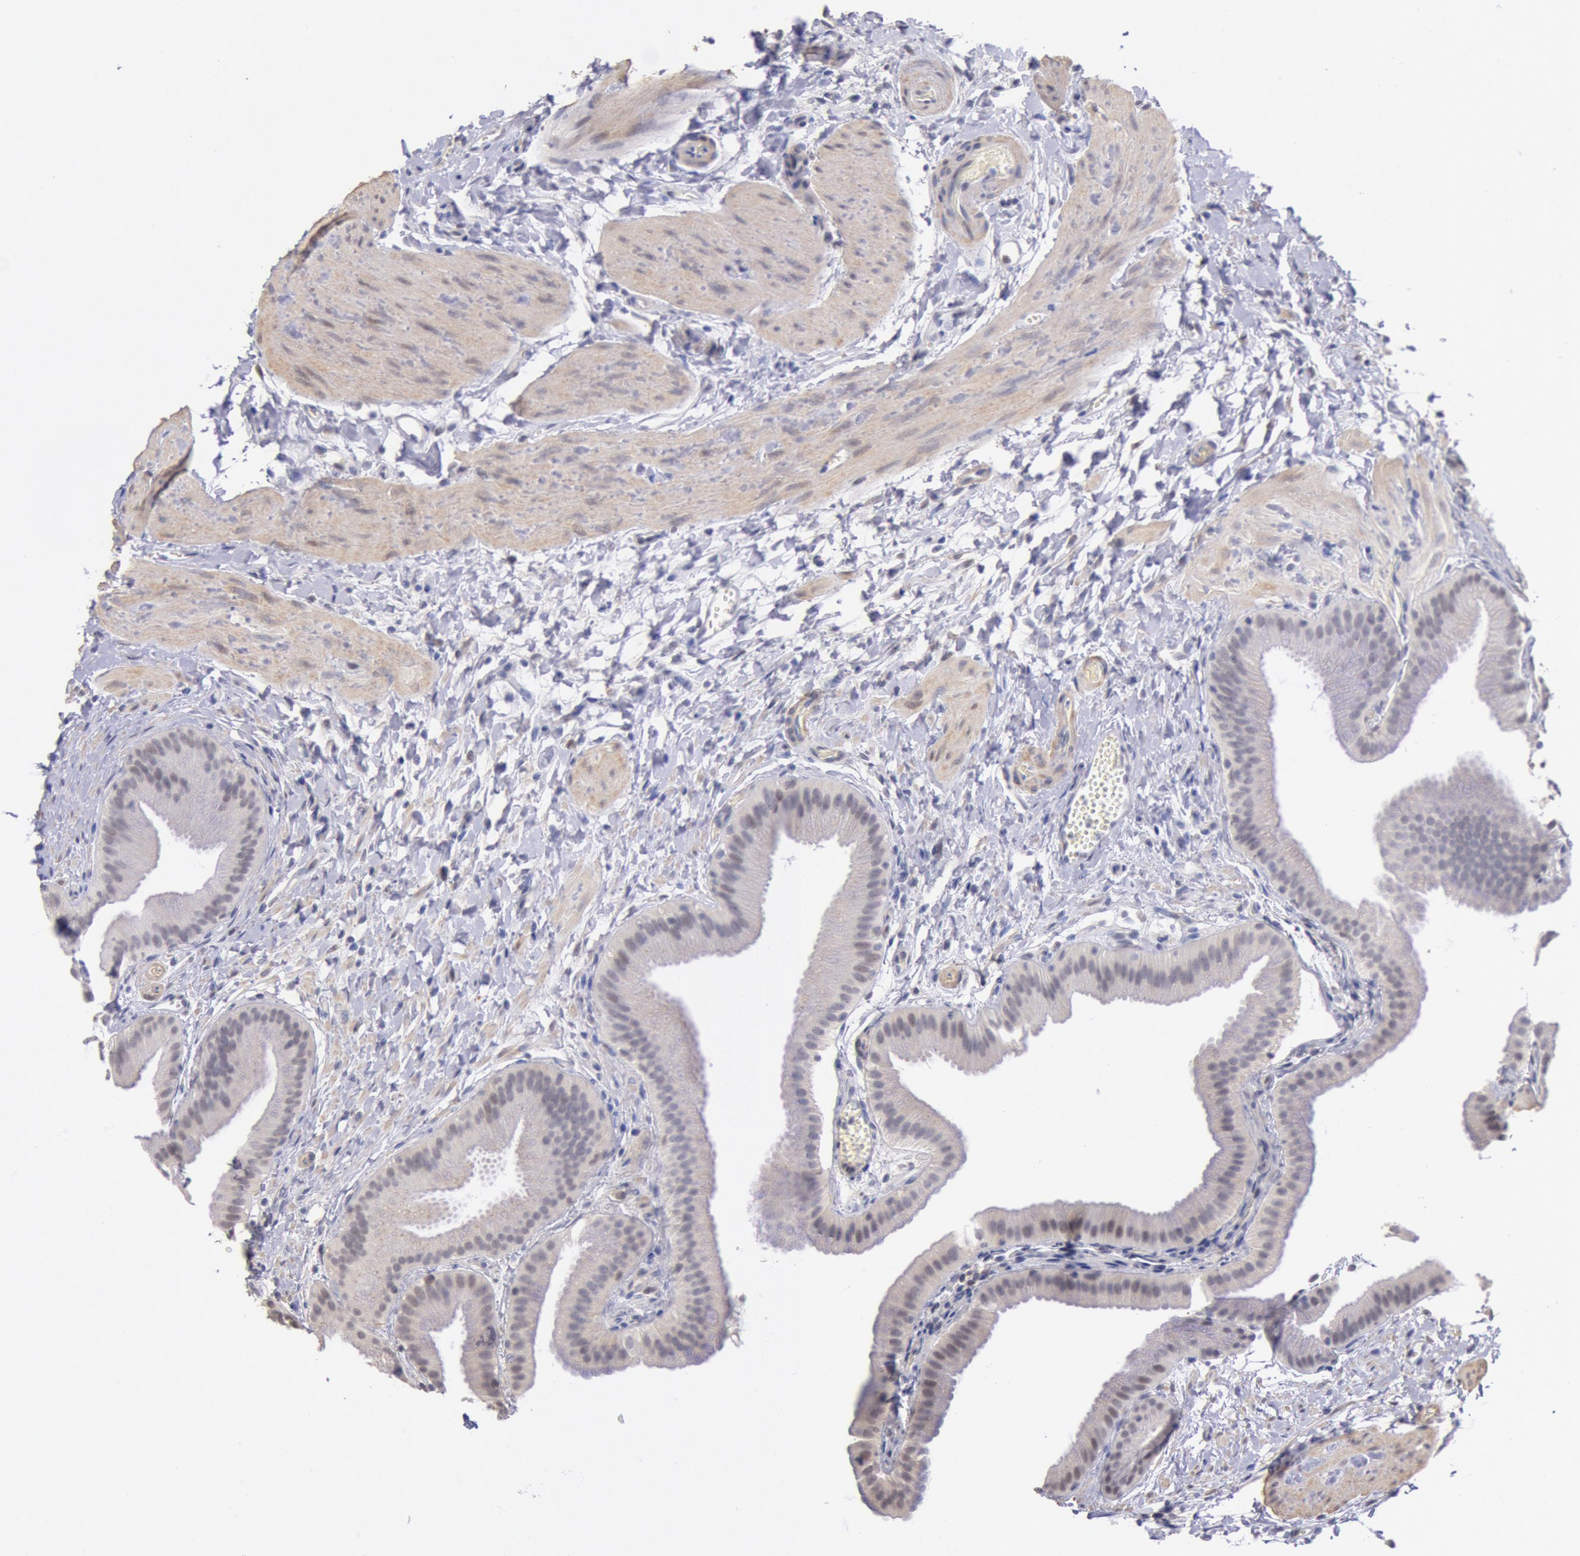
{"staining": {"intensity": "weak", "quantity": ">75%", "location": "nuclear"}, "tissue": "gallbladder", "cell_type": "Glandular cells", "image_type": "normal", "snomed": [{"axis": "morphology", "description": "Normal tissue, NOS"}, {"axis": "topography", "description": "Gallbladder"}], "caption": "Gallbladder stained for a protein (brown) demonstrates weak nuclear positive expression in about >75% of glandular cells.", "gene": "MYH6", "patient": {"sex": "female", "age": 63}}